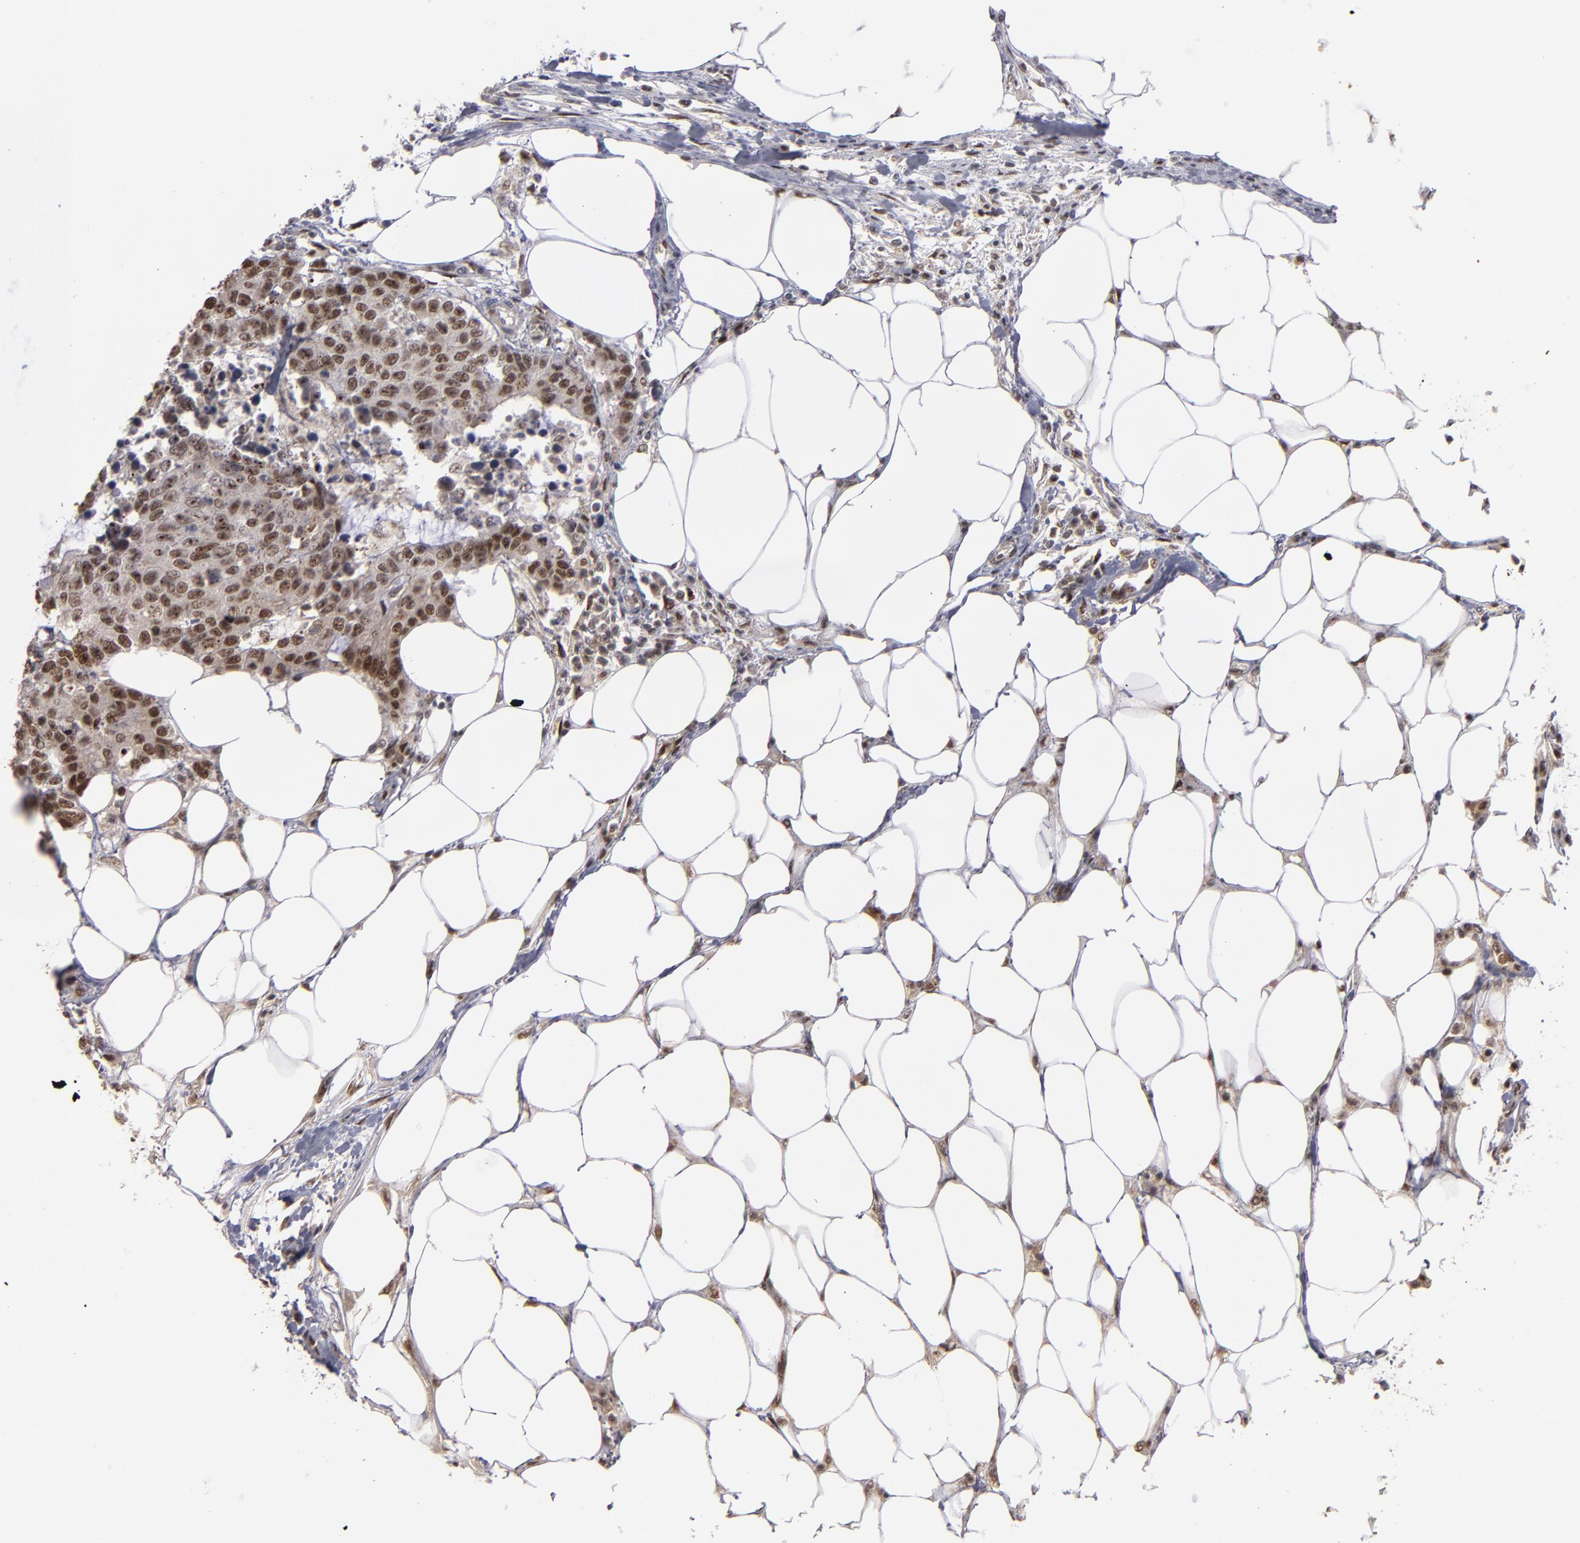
{"staining": {"intensity": "moderate", "quantity": ">75%", "location": "nuclear"}, "tissue": "colorectal cancer", "cell_type": "Tumor cells", "image_type": "cancer", "snomed": [{"axis": "morphology", "description": "Adenocarcinoma, NOS"}, {"axis": "topography", "description": "Colon"}], "caption": "A high-resolution histopathology image shows immunohistochemistry (IHC) staining of colorectal adenocarcinoma, which demonstrates moderate nuclear staining in about >75% of tumor cells. The staining was performed using DAB (3,3'-diaminobenzidine), with brown indicating positive protein expression. Nuclei are stained blue with hematoxylin.", "gene": "ZNF234", "patient": {"sex": "female", "age": 86}}